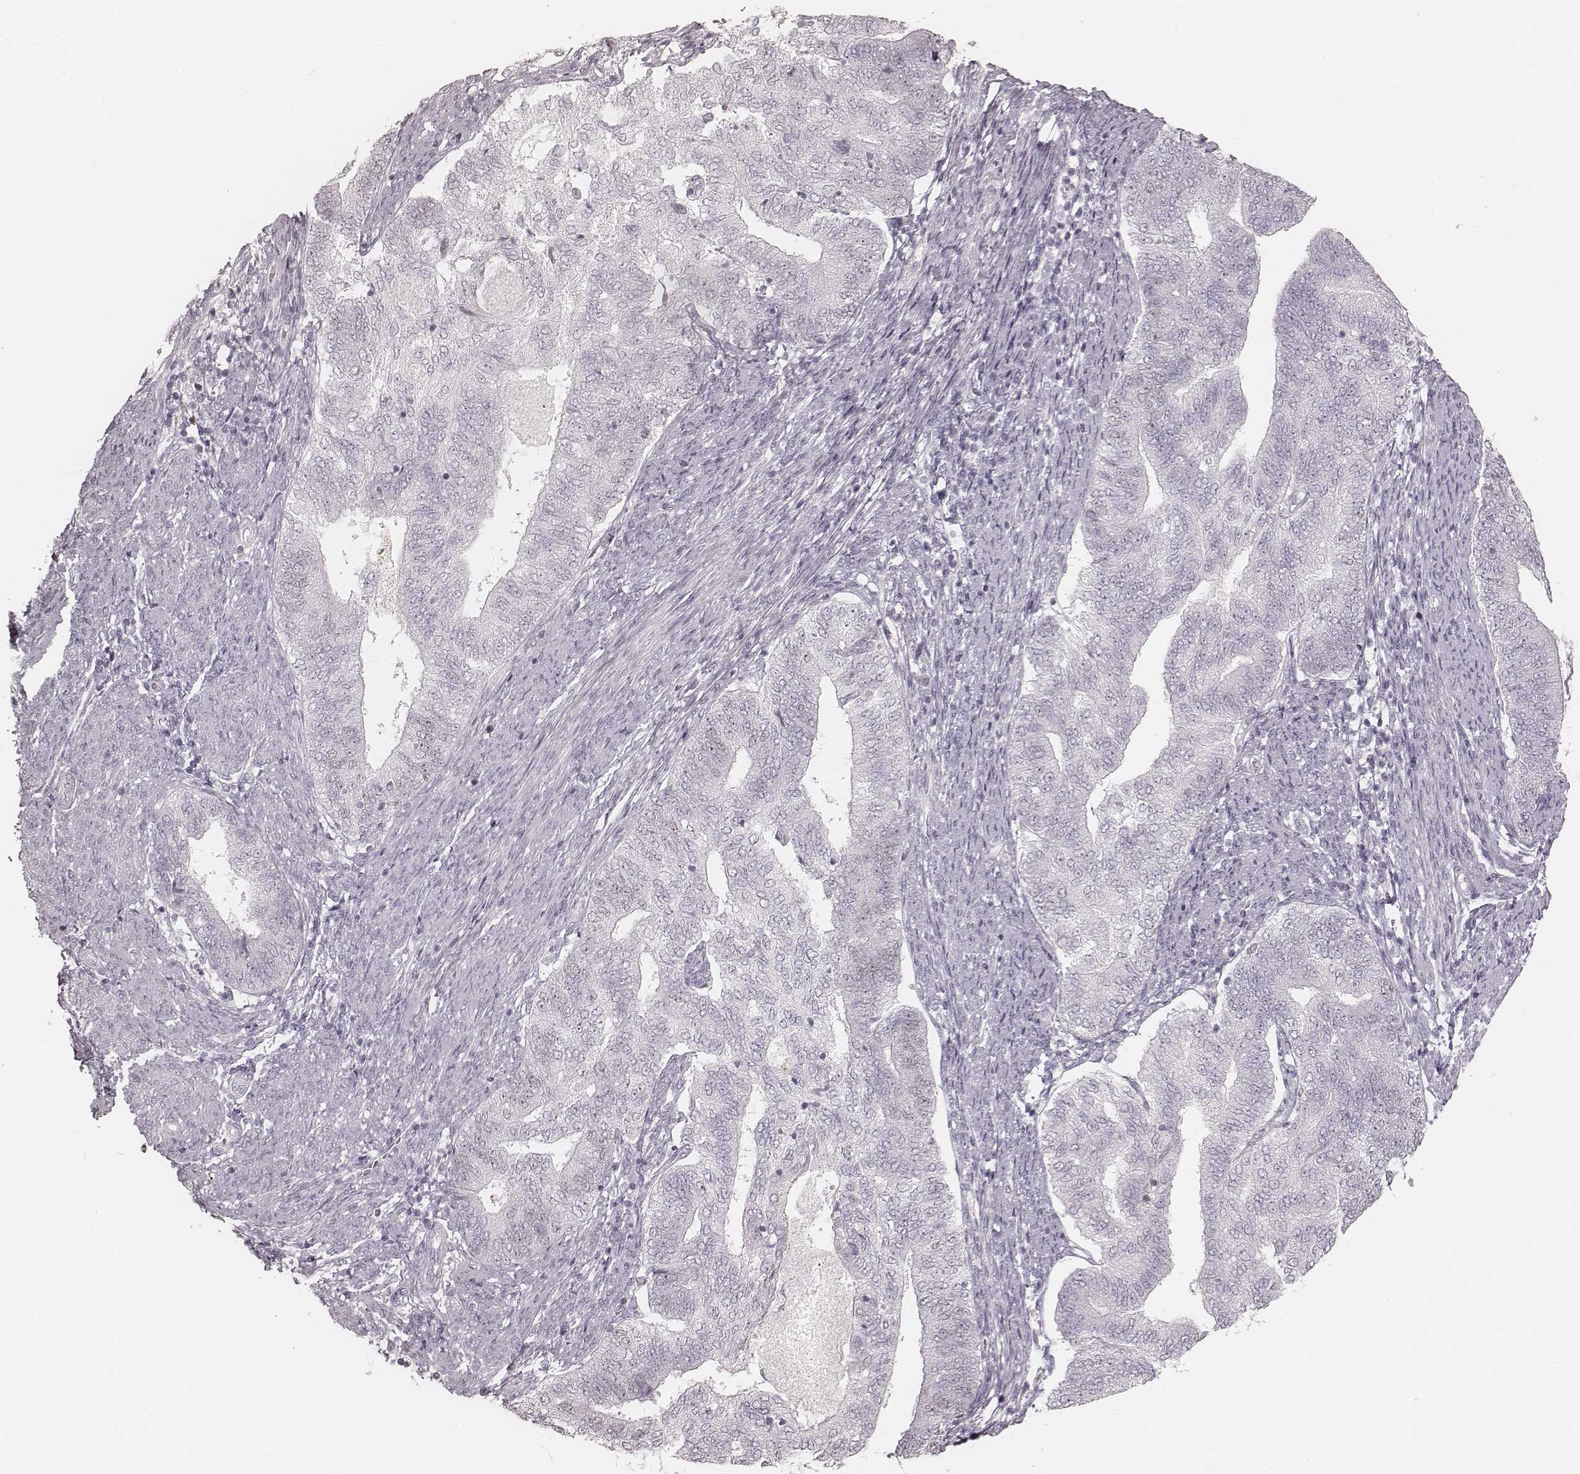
{"staining": {"intensity": "negative", "quantity": "none", "location": "none"}, "tissue": "endometrial cancer", "cell_type": "Tumor cells", "image_type": "cancer", "snomed": [{"axis": "morphology", "description": "Adenocarcinoma, NOS"}, {"axis": "topography", "description": "Endometrium"}], "caption": "High magnification brightfield microscopy of endometrial adenocarcinoma stained with DAB (3,3'-diaminobenzidine) (brown) and counterstained with hematoxylin (blue): tumor cells show no significant positivity.", "gene": "TEX37", "patient": {"sex": "female", "age": 65}}